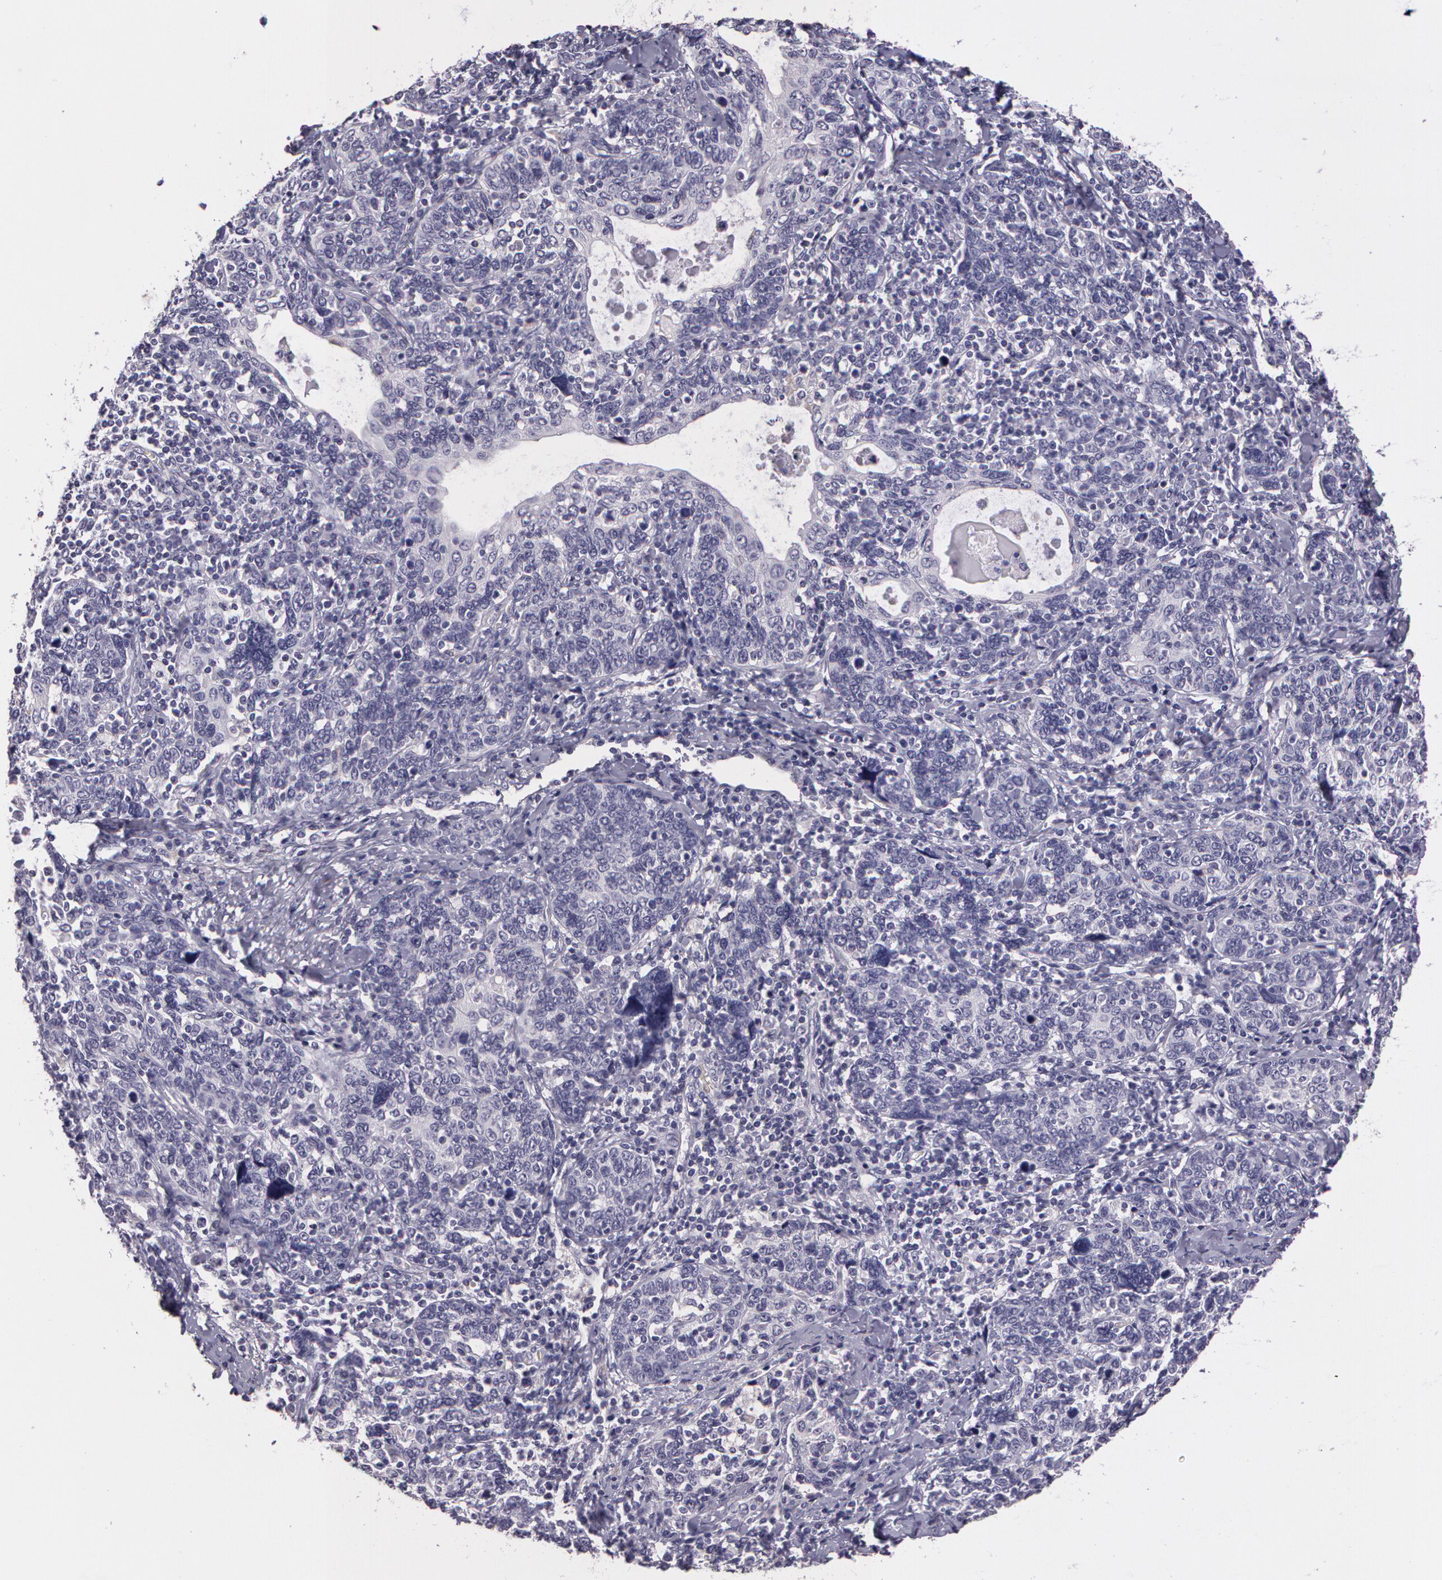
{"staining": {"intensity": "negative", "quantity": "none", "location": "none"}, "tissue": "cervical cancer", "cell_type": "Tumor cells", "image_type": "cancer", "snomed": [{"axis": "morphology", "description": "Squamous cell carcinoma, NOS"}, {"axis": "topography", "description": "Cervix"}], "caption": "A micrograph of human cervical squamous cell carcinoma is negative for staining in tumor cells. (Stains: DAB (3,3'-diaminobenzidine) IHC with hematoxylin counter stain, Microscopy: brightfield microscopy at high magnification).", "gene": "G2E3", "patient": {"sex": "female", "age": 41}}